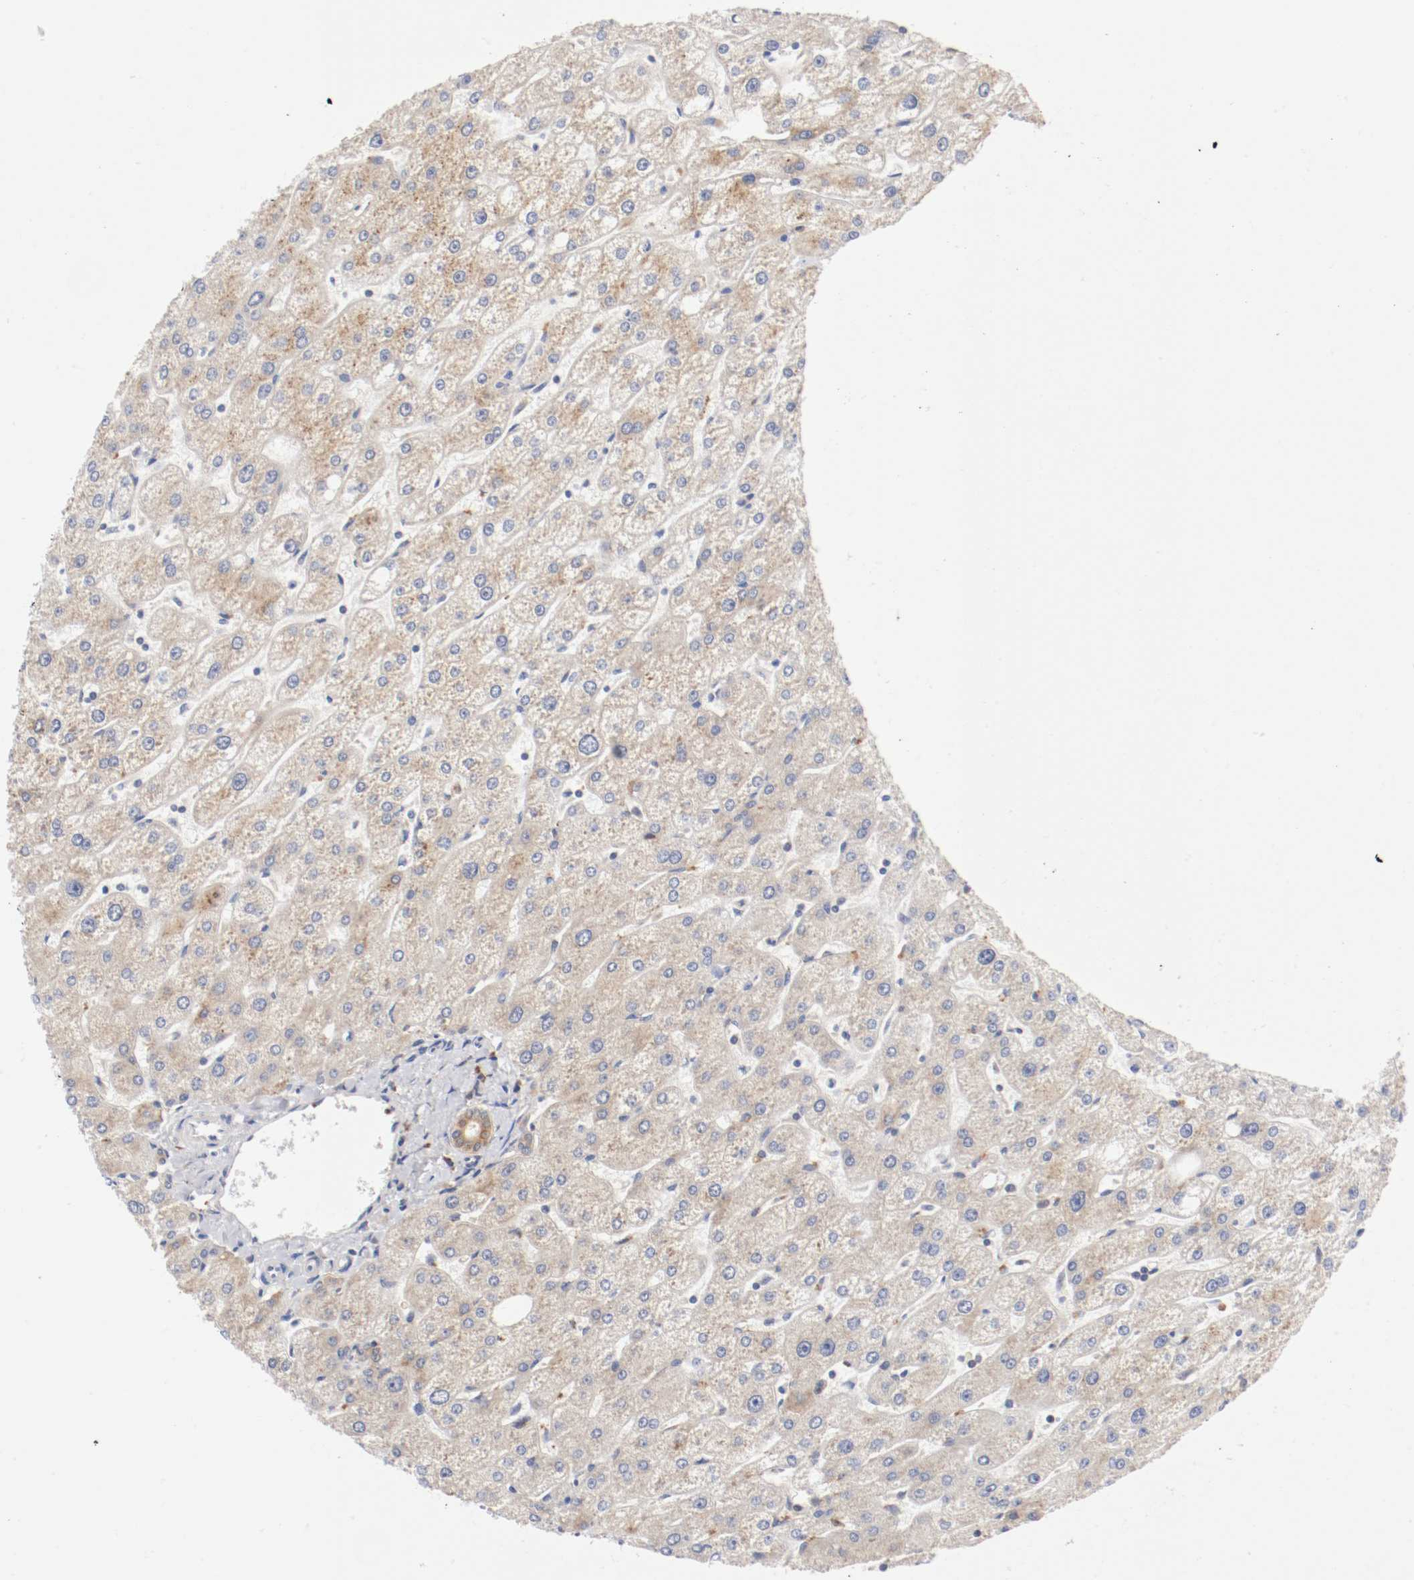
{"staining": {"intensity": "weak", "quantity": ">75%", "location": "cytoplasmic/membranous"}, "tissue": "liver", "cell_type": "Cholangiocytes", "image_type": "normal", "snomed": [{"axis": "morphology", "description": "Normal tissue, NOS"}, {"axis": "topography", "description": "Liver"}], "caption": "DAB immunohistochemical staining of normal human liver reveals weak cytoplasmic/membranous protein positivity in approximately >75% of cholangiocytes. The protein of interest is stained brown, and the nuclei are stained in blue (DAB IHC with brightfield microscopy, high magnification).", "gene": "FKBP3", "patient": {"sex": "male", "age": 67}}